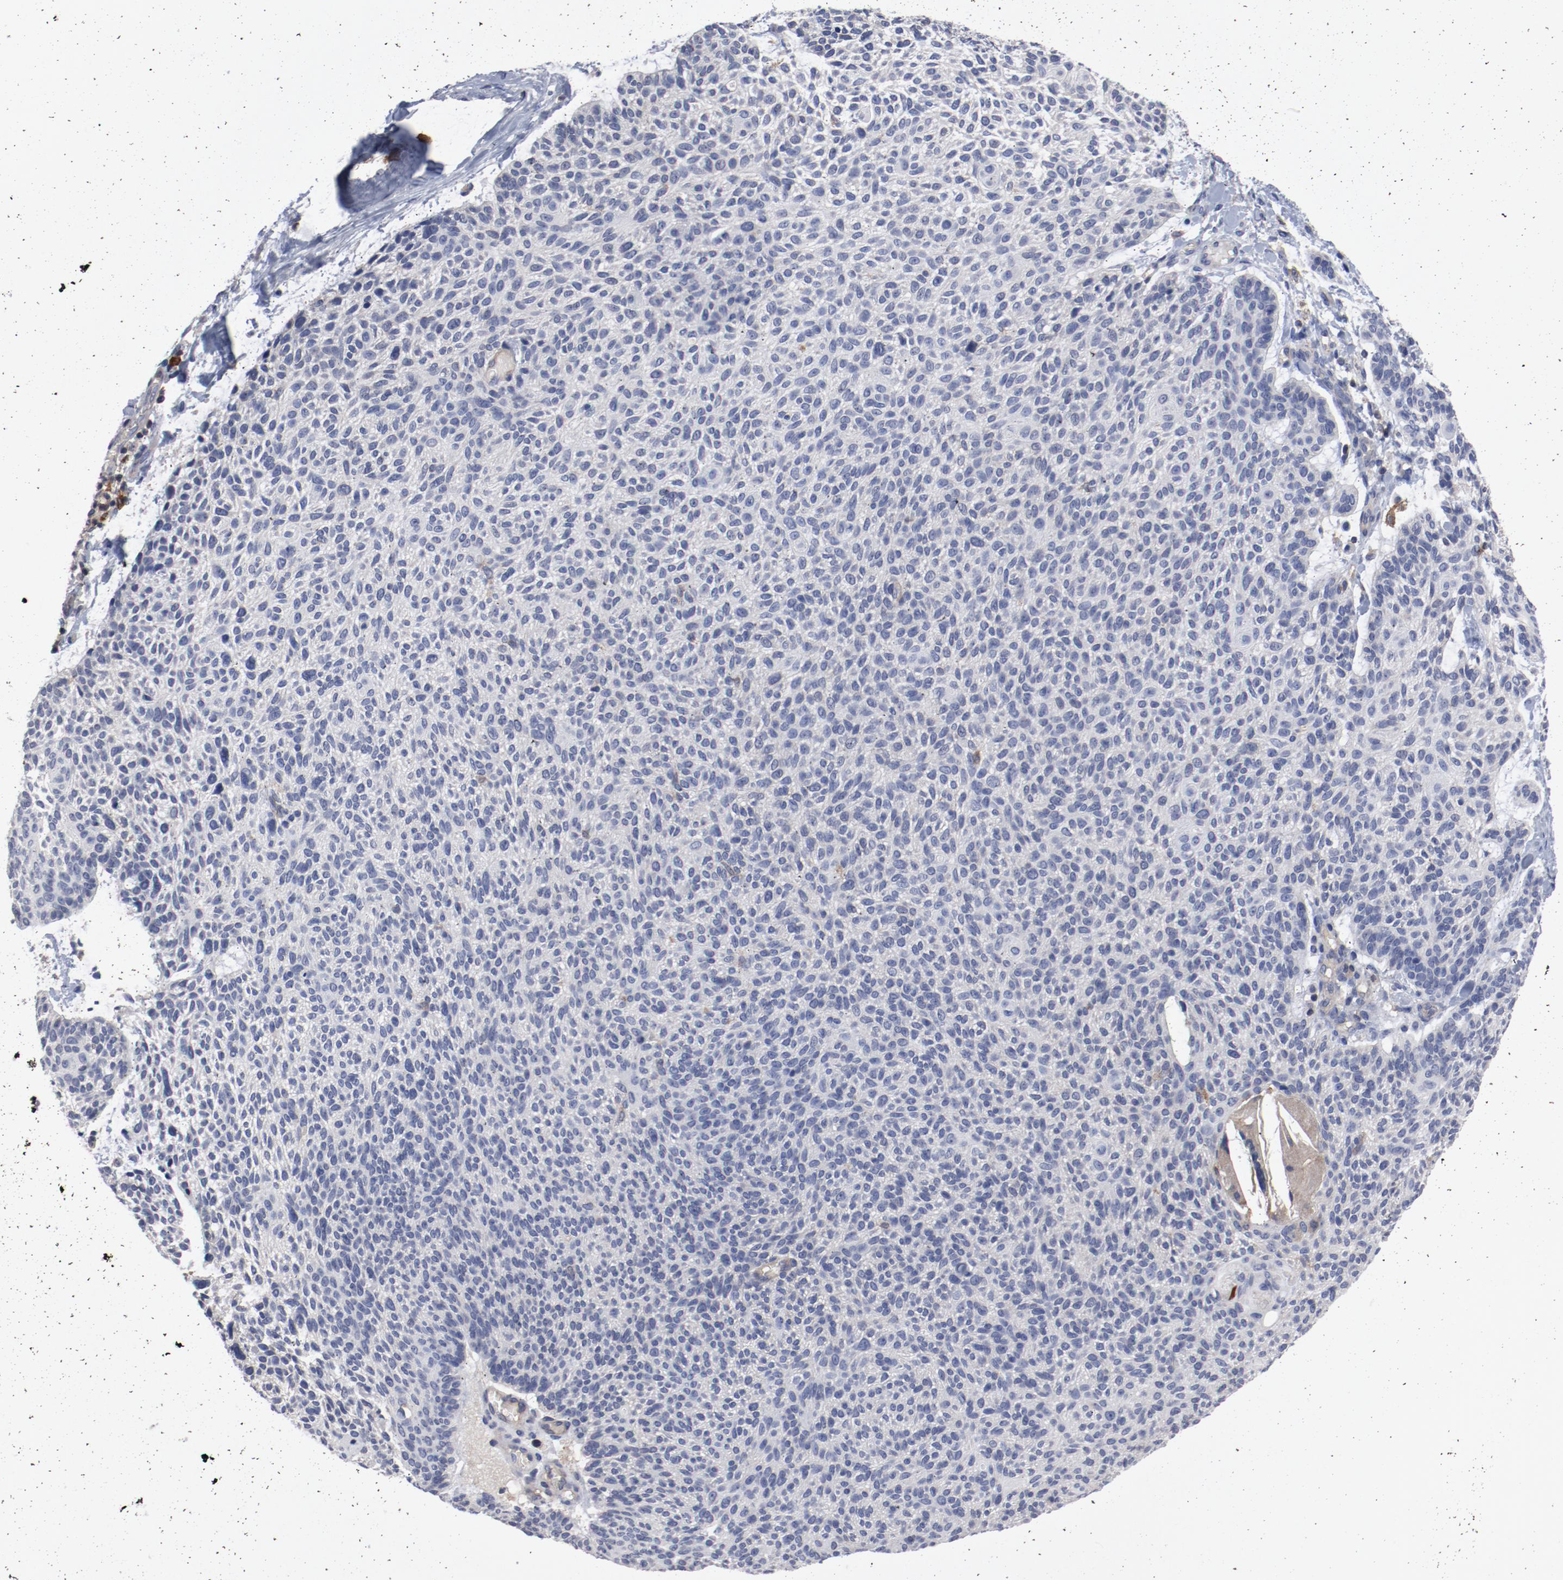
{"staining": {"intensity": "negative", "quantity": "none", "location": "none"}, "tissue": "skin cancer", "cell_type": "Tumor cells", "image_type": "cancer", "snomed": [{"axis": "morphology", "description": "Normal tissue, NOS"}, {"axis": "morphology", "description": "Basal cell carcinoma"}, {"axis": "topography", "description": "Skin"}], "caption": "A micrograph of human skin cancer (basal cell carcinoma) is negative for staining in tumor cells. The staining was performed using DAB to visualize the protein expression in brown, while the nuclei were stained in blue with hematoxylin (Magnification: 20x).", "gene": "CBL", "patient": {"sex": "female", "age": 70}}